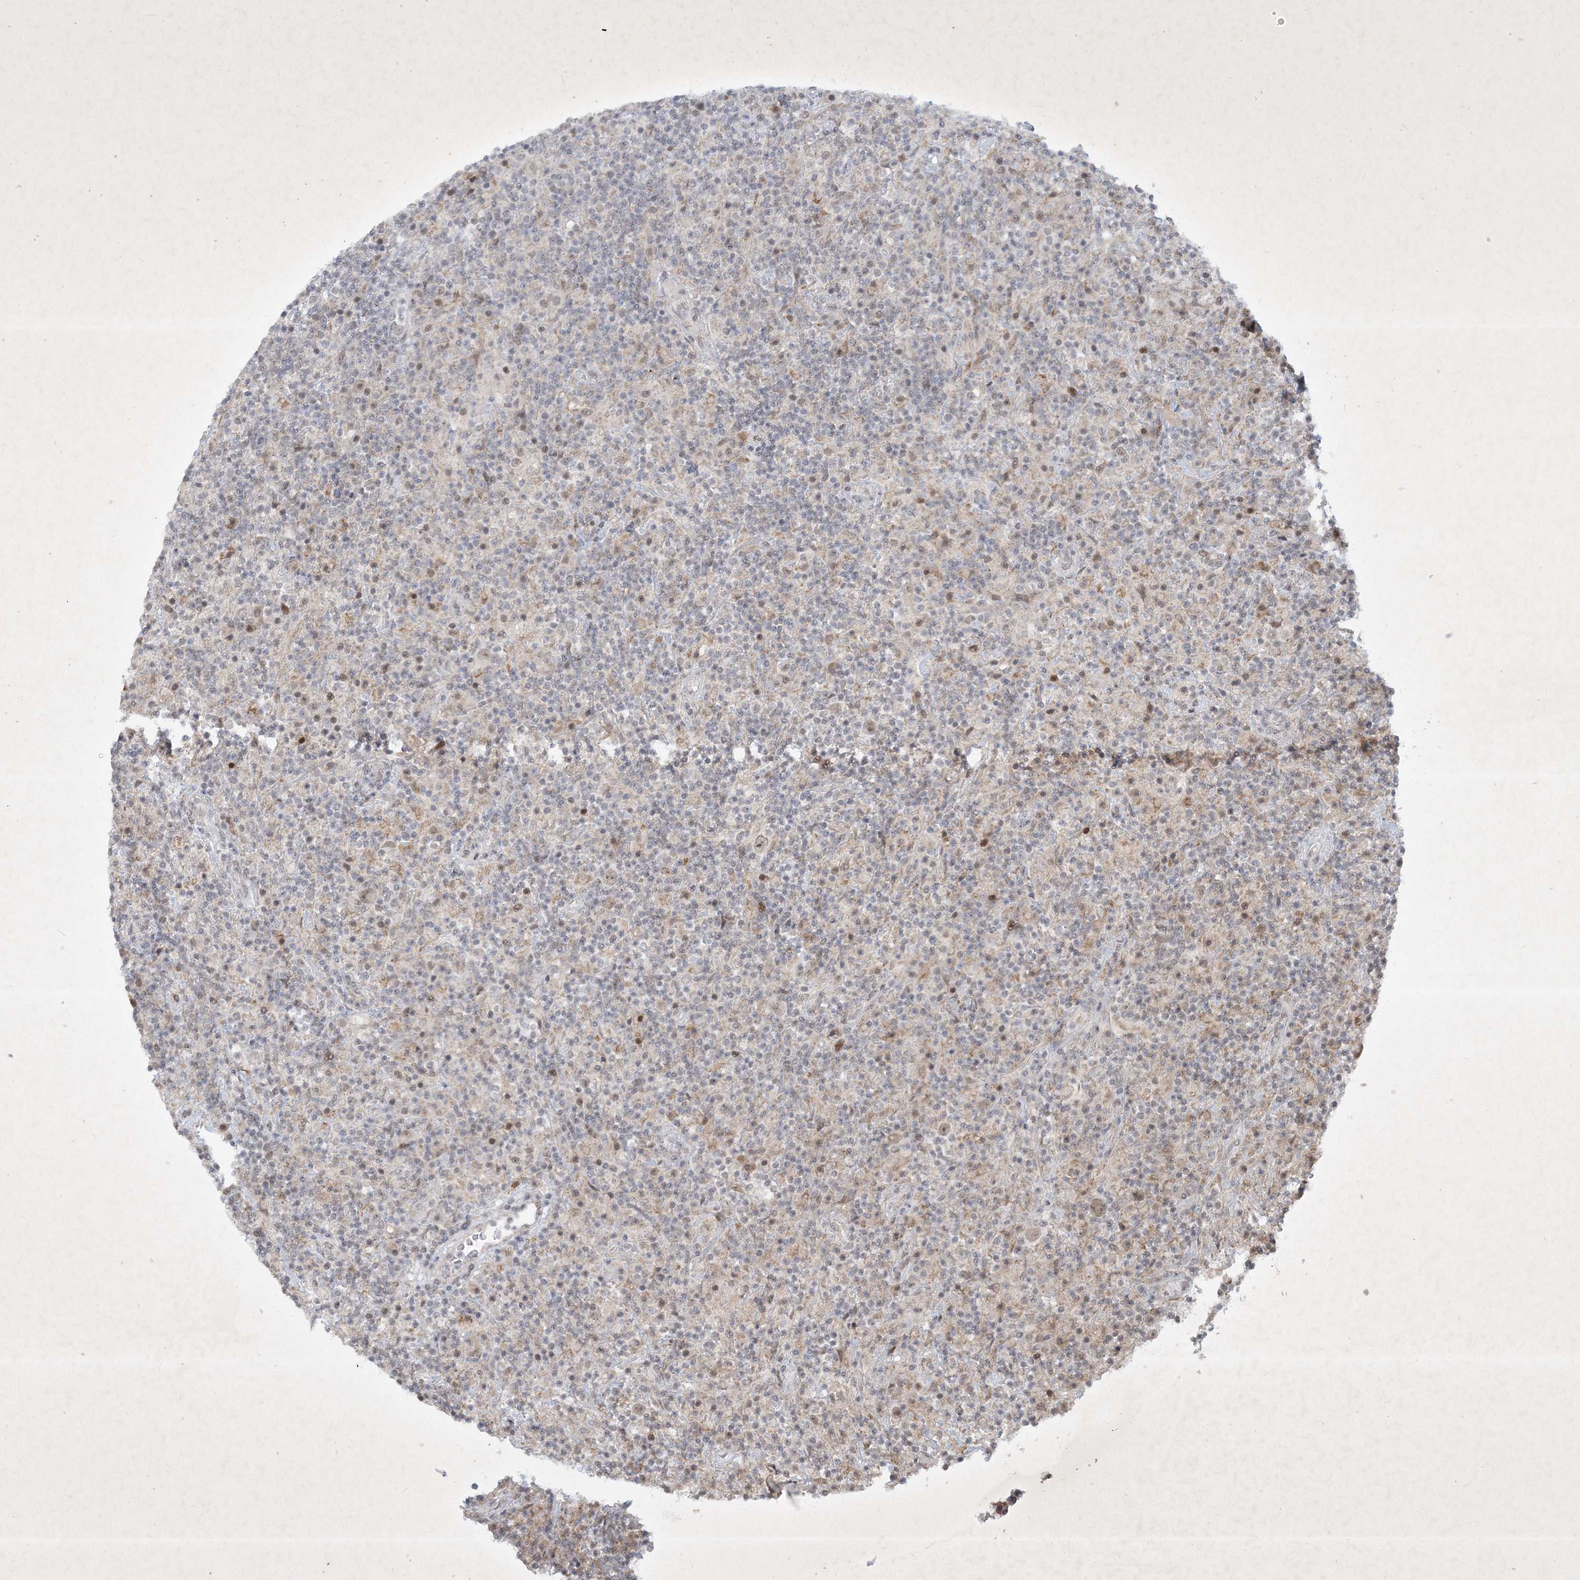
{"staining": {"intensity": "weak", "quantity": ">75%", "location": "nuclear"}, "tissue": "lymphoma", "cell_type": "Tumor cells", "image_type": "cancer", "snomed": [{"axis": "morphology", "description": "Hodgkin's disease, NOS"}, {"axis": "topography", "description": "Lymph node"}], "caption": "Tumor cells demonstrate low levels of weak nuclear expression in approximately >75% of cells in Hodgkin's disease.", "gene": "ZBTB9", "patient": {"sex": "male", "age": 70}}